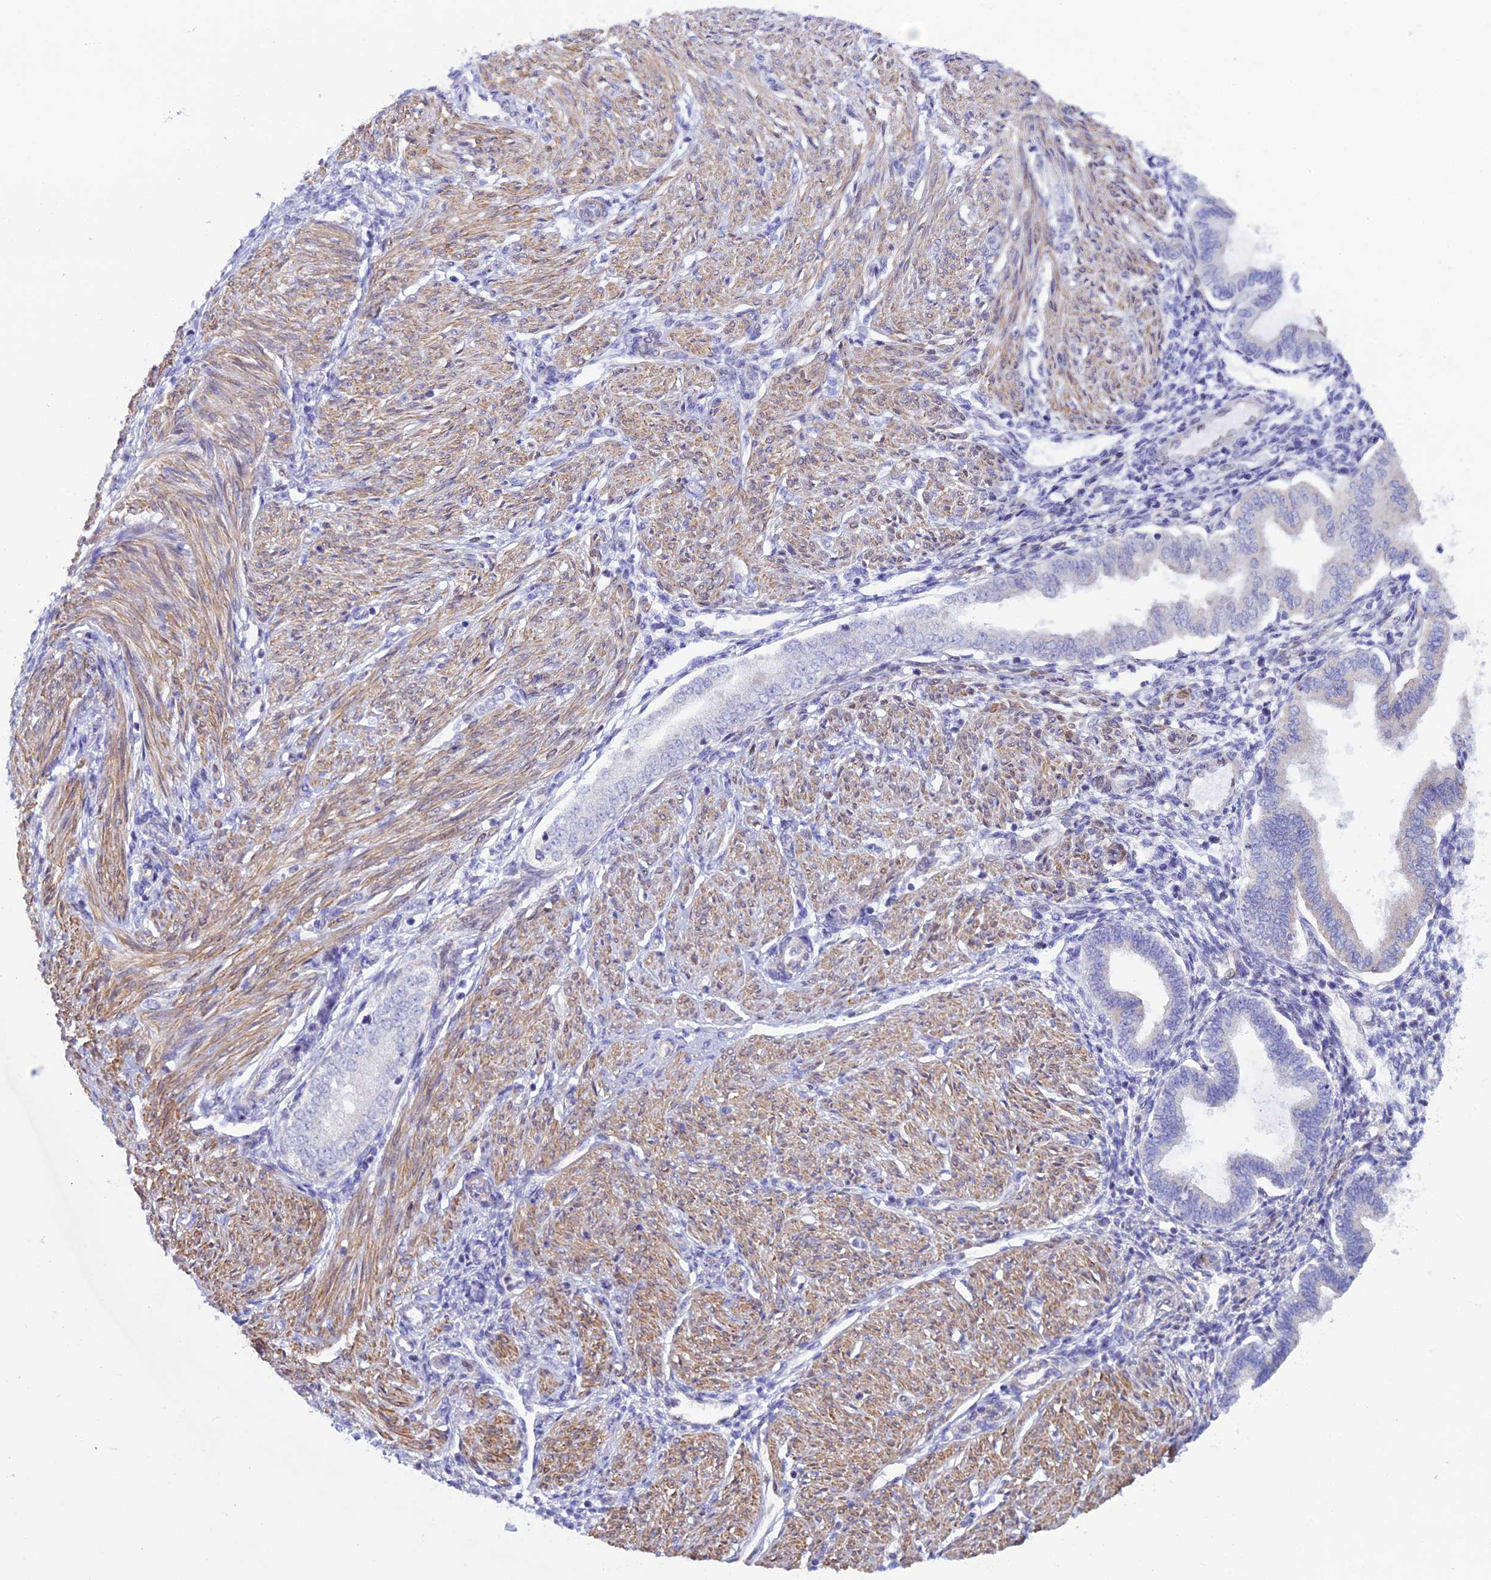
{"staining": {"intensity": "negative", "quantity": "none", "location": "none"}, "tissue": "endometrium", "cell_type": "Cells in endometrial stroma", "image_type": "normal", "snomed": [{"axis": "morphology", "description": "Normal tissue, NOS"}, {"axis": "topography", "description": "Endometrium"}], "caption": "Immunohistochemistry (IHC) of unremarkable human endometrium displays no positivity in cells in endometrial stroma.", "gene": "IGSF6", "patient": {"sex": "female", "age": 53}}